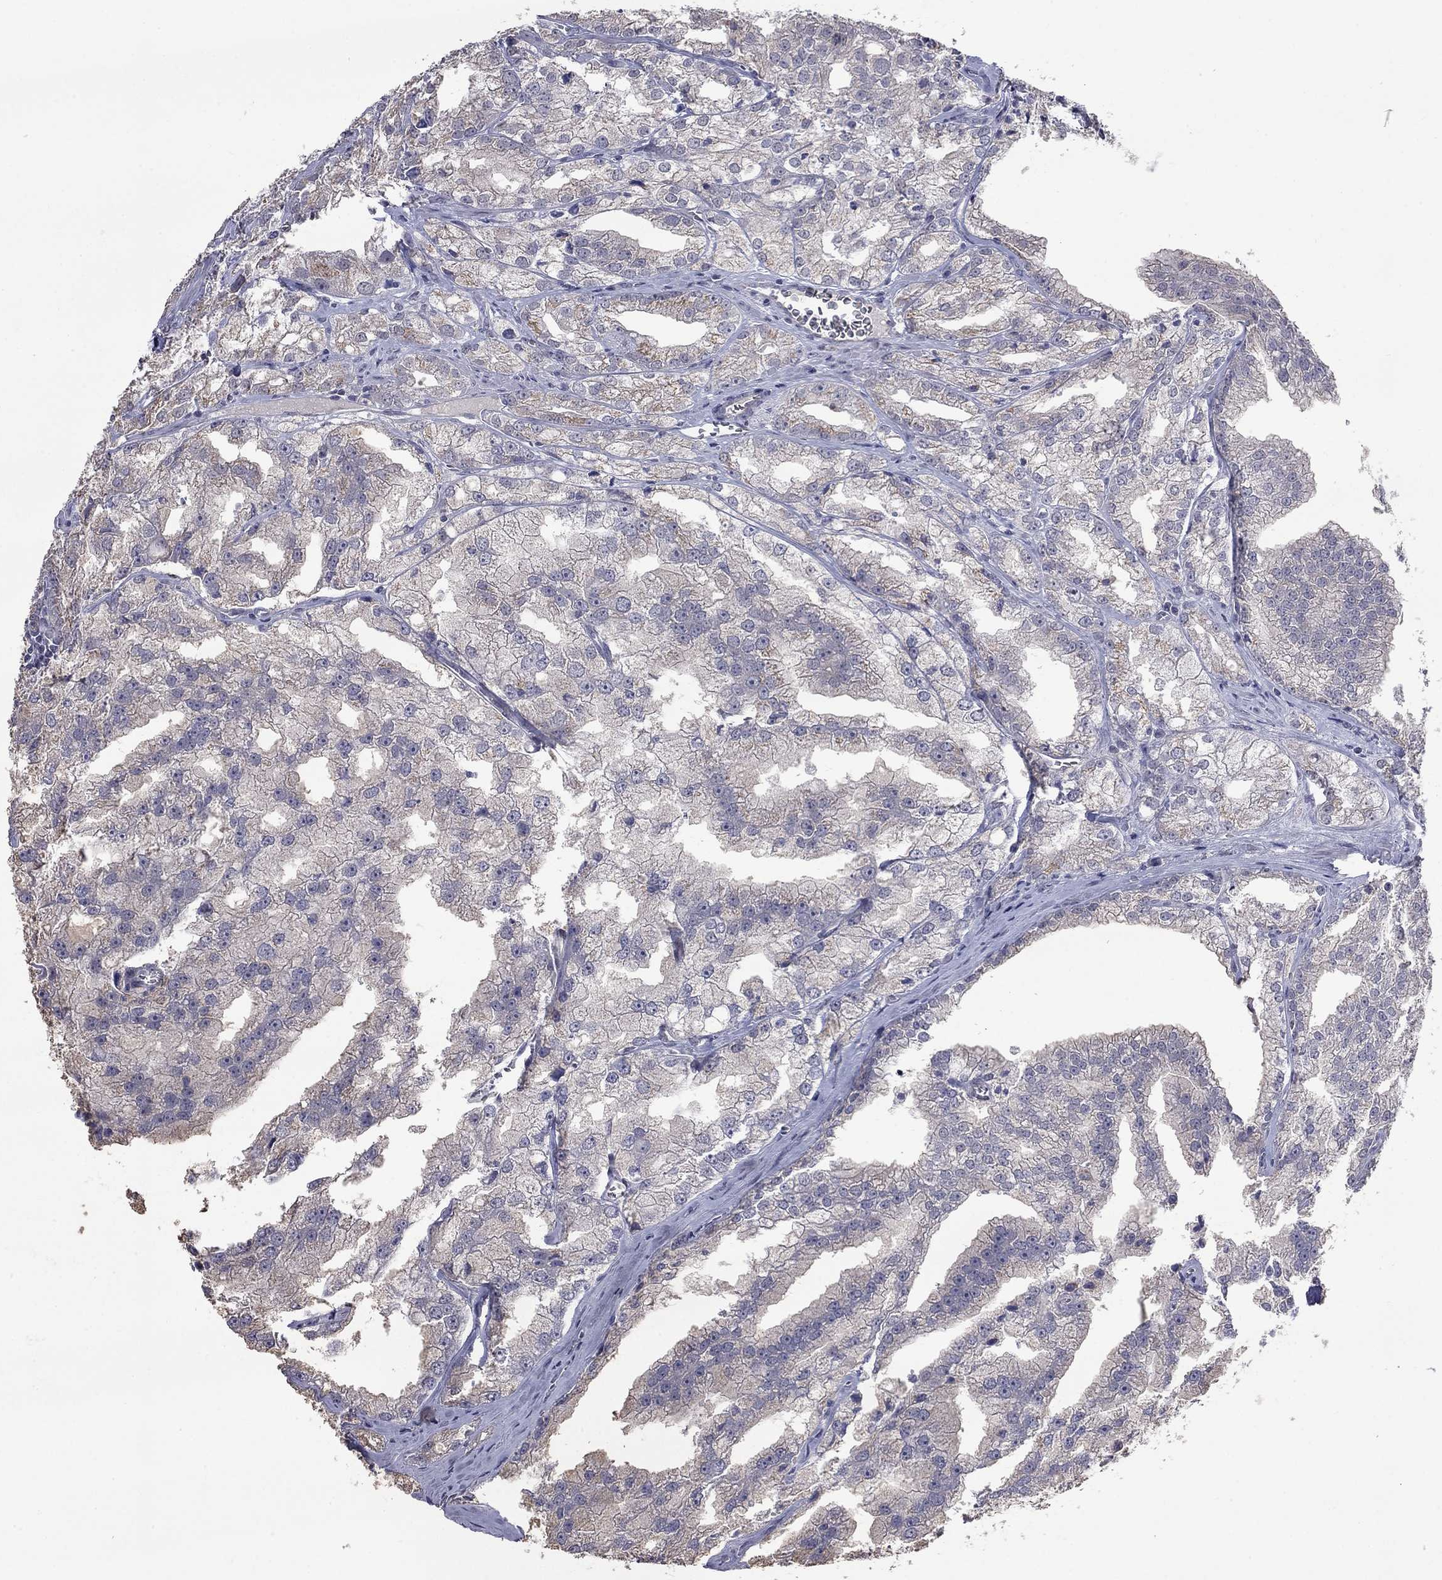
{"staining": {"intensity": "negative", "quantity": "none", "location": "none"}, "tissue": "prostate cancer", "cell_type": "Tumor cells", "image_type": "cancer", "snomed": [{"axis": "morphology", "description": "Adenocarcinoma, NOS"}, {"axis": "topography", "description": "Prostate"}], "caption": "High power microscopy image of an immunohistochemistry (IHC) micrograph of prostate adenocarcinoma, revealing no significant positivity in tumor cells.", "gene": "HTR4", "patient": {"sex": "male", "age": 70}}